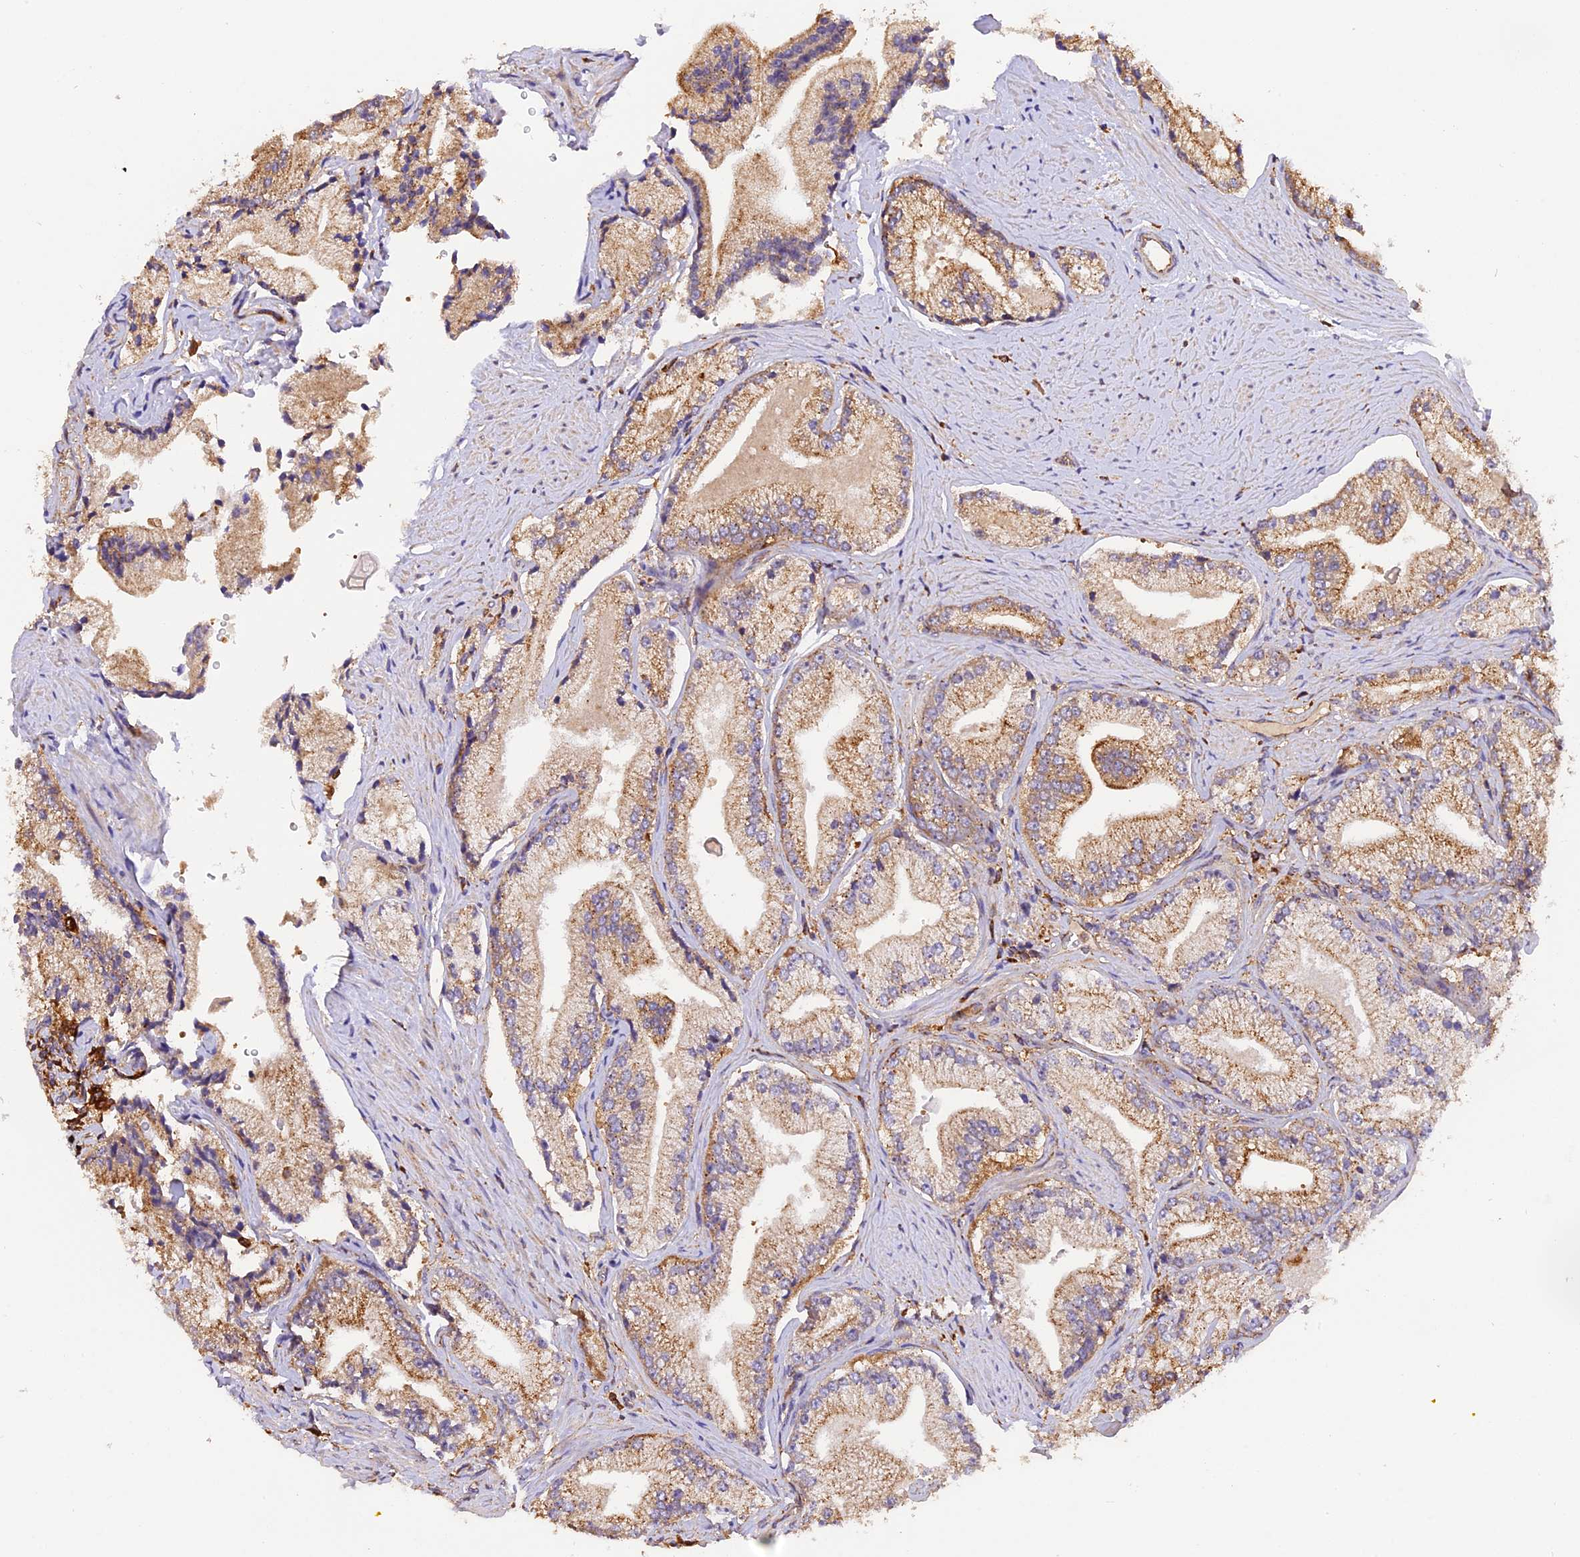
{"staining": {"intensity": "moderate", "quantity": "<25%", "location": "cytoplasmic/membranous"}, "tissue": "prostate cancer", "cell_type": "Tumor cells", "image_type": "cancer", "snomed": [{"axis": "morphology", "description": "Adenocarcinoma, High grade"}, {"axis": "topography", "description": "Prostate"}], "caption": "Adenocarcinoma (high-grade) (prostate) was stained to show a protein in brown. There is low levels of moderate cytoplasmic/membranous expression in approximately <25% of tumor cells.", "gene": "PEX3", "patient": {"sex": "male", "age": 67}}